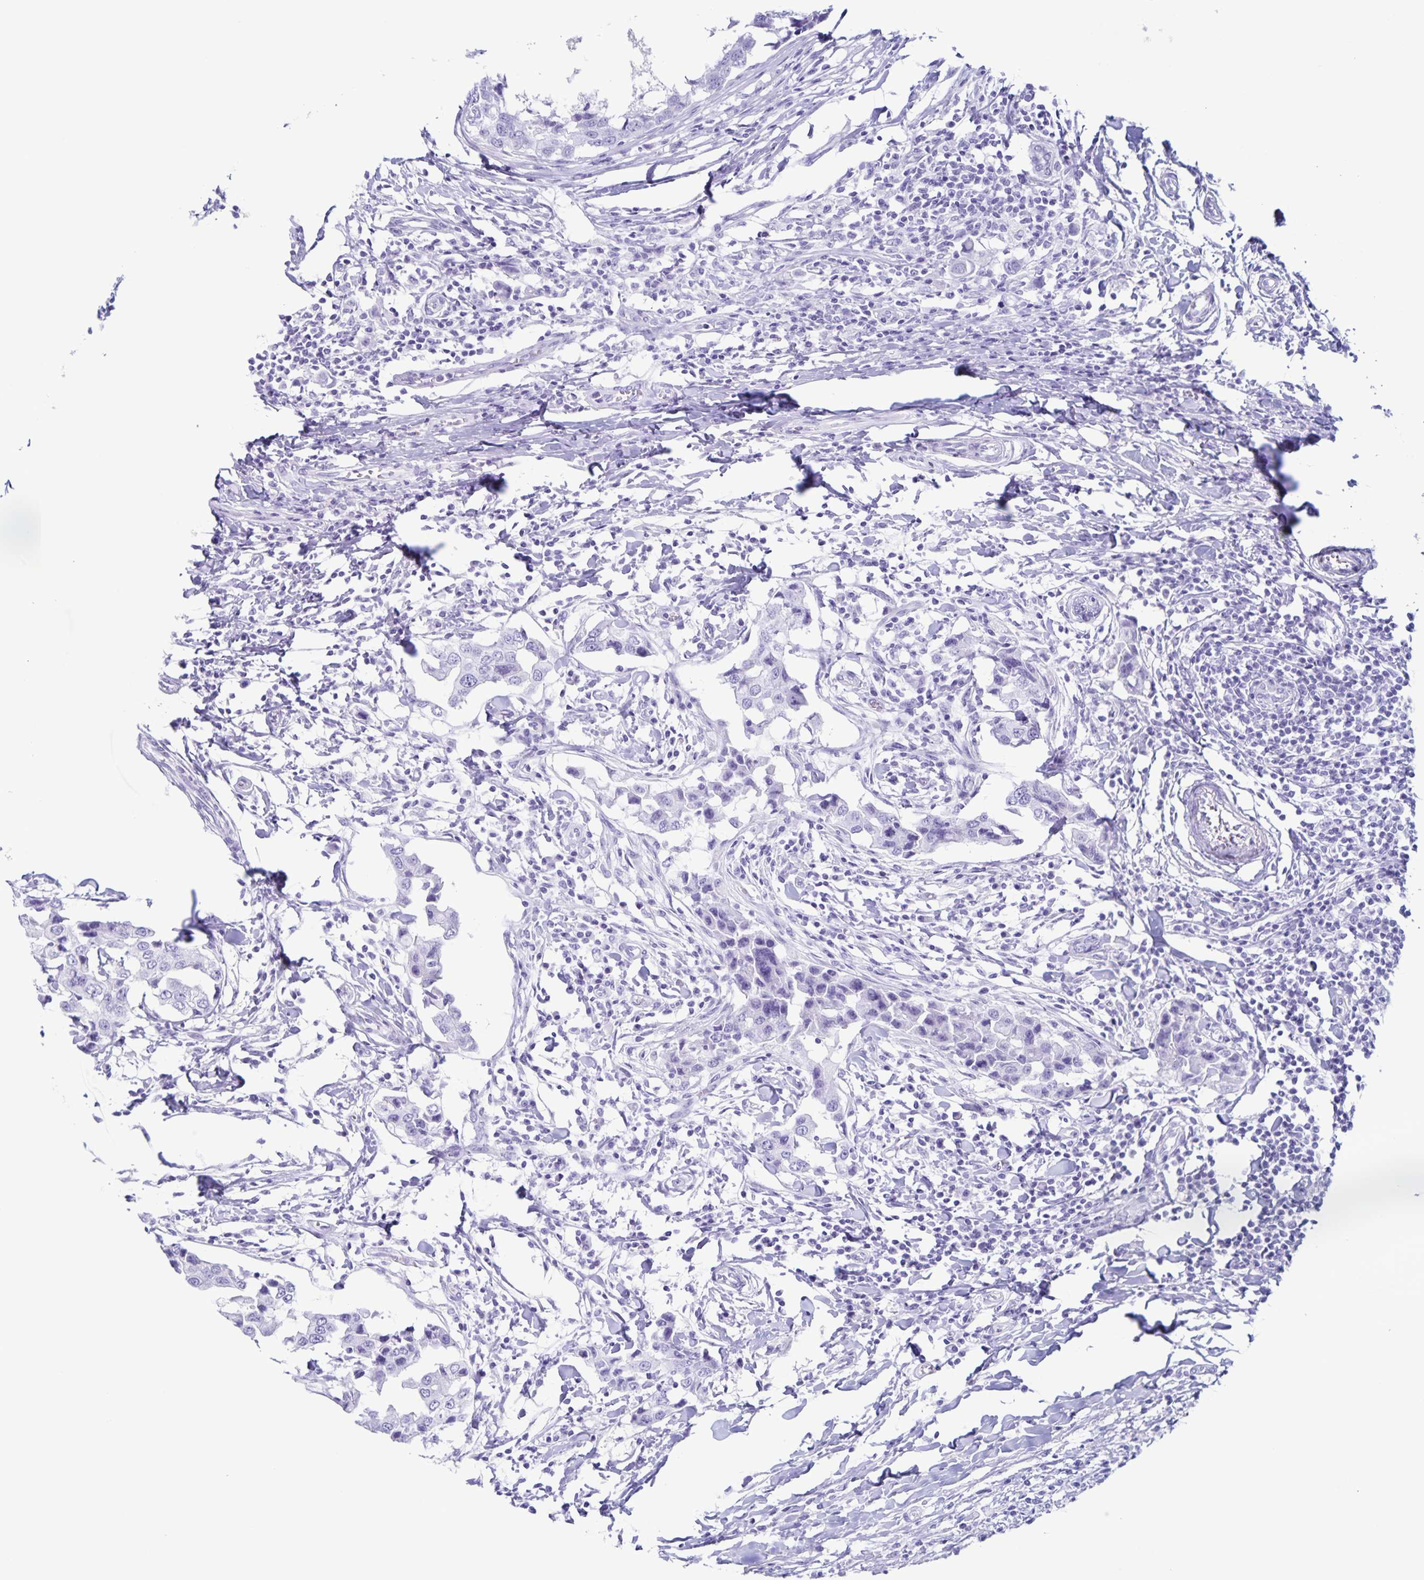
{"staining": {"intensity": "negative", "quantity": "none", "location": "none"}, "tissue": "breast cancer", "cell_type": "Tumor cells", "image_type": "cancer", "snomed": [{"axis": "morphology", "description": "Duct carcinoma"}, {"axis": "topography", "description": "Breast"}], "caption": "High magnification brightfield microscopy of breast cancer (infiltrating ductal carcinoma) stained with DAB (brown) and counterstained with hematoxylin (blue): tumor cells show no significant staining.", "gene": "C12orf56", "patient": {"sex": "female", "age": 27}}